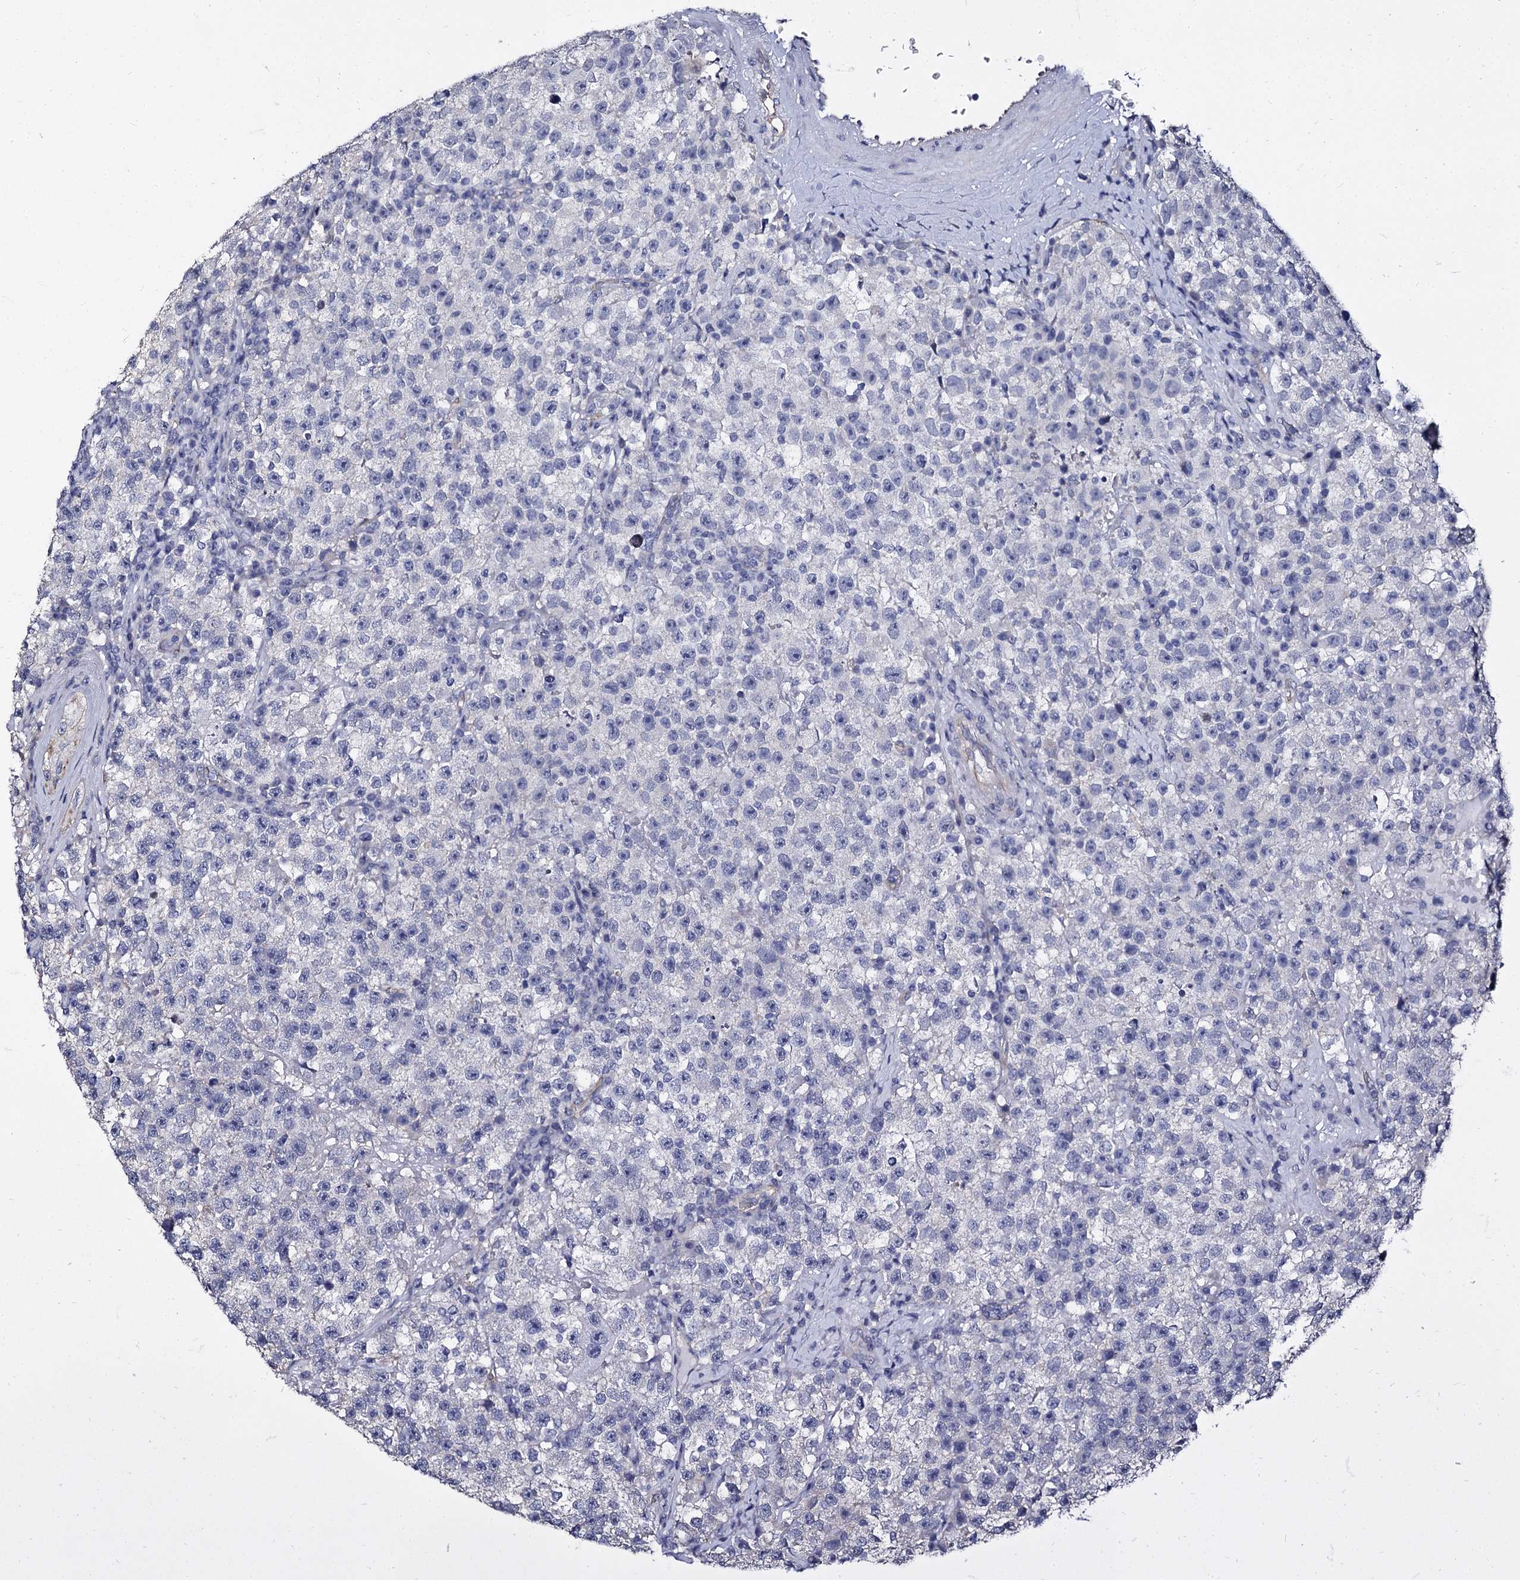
{"staining": {"intensity": "negative", "quantity": "none", "location": "none"}, "tissue": "testis cancer", "cell_type": "Tumor cells", "image_type": "cancer", "snomed": [{"axis": "morphology", "description": "Seminoma, NOS"}, {"axis": "topography", "description": "Testis"}], "caption": "A photomicrograph of testis cancer stained for a protein exhibits no brown staining in tumor cells. (DAB immunohistochemistry, high magnification).", "gene": "CBFB", "patient": {"sex": "male", "age": 22}}